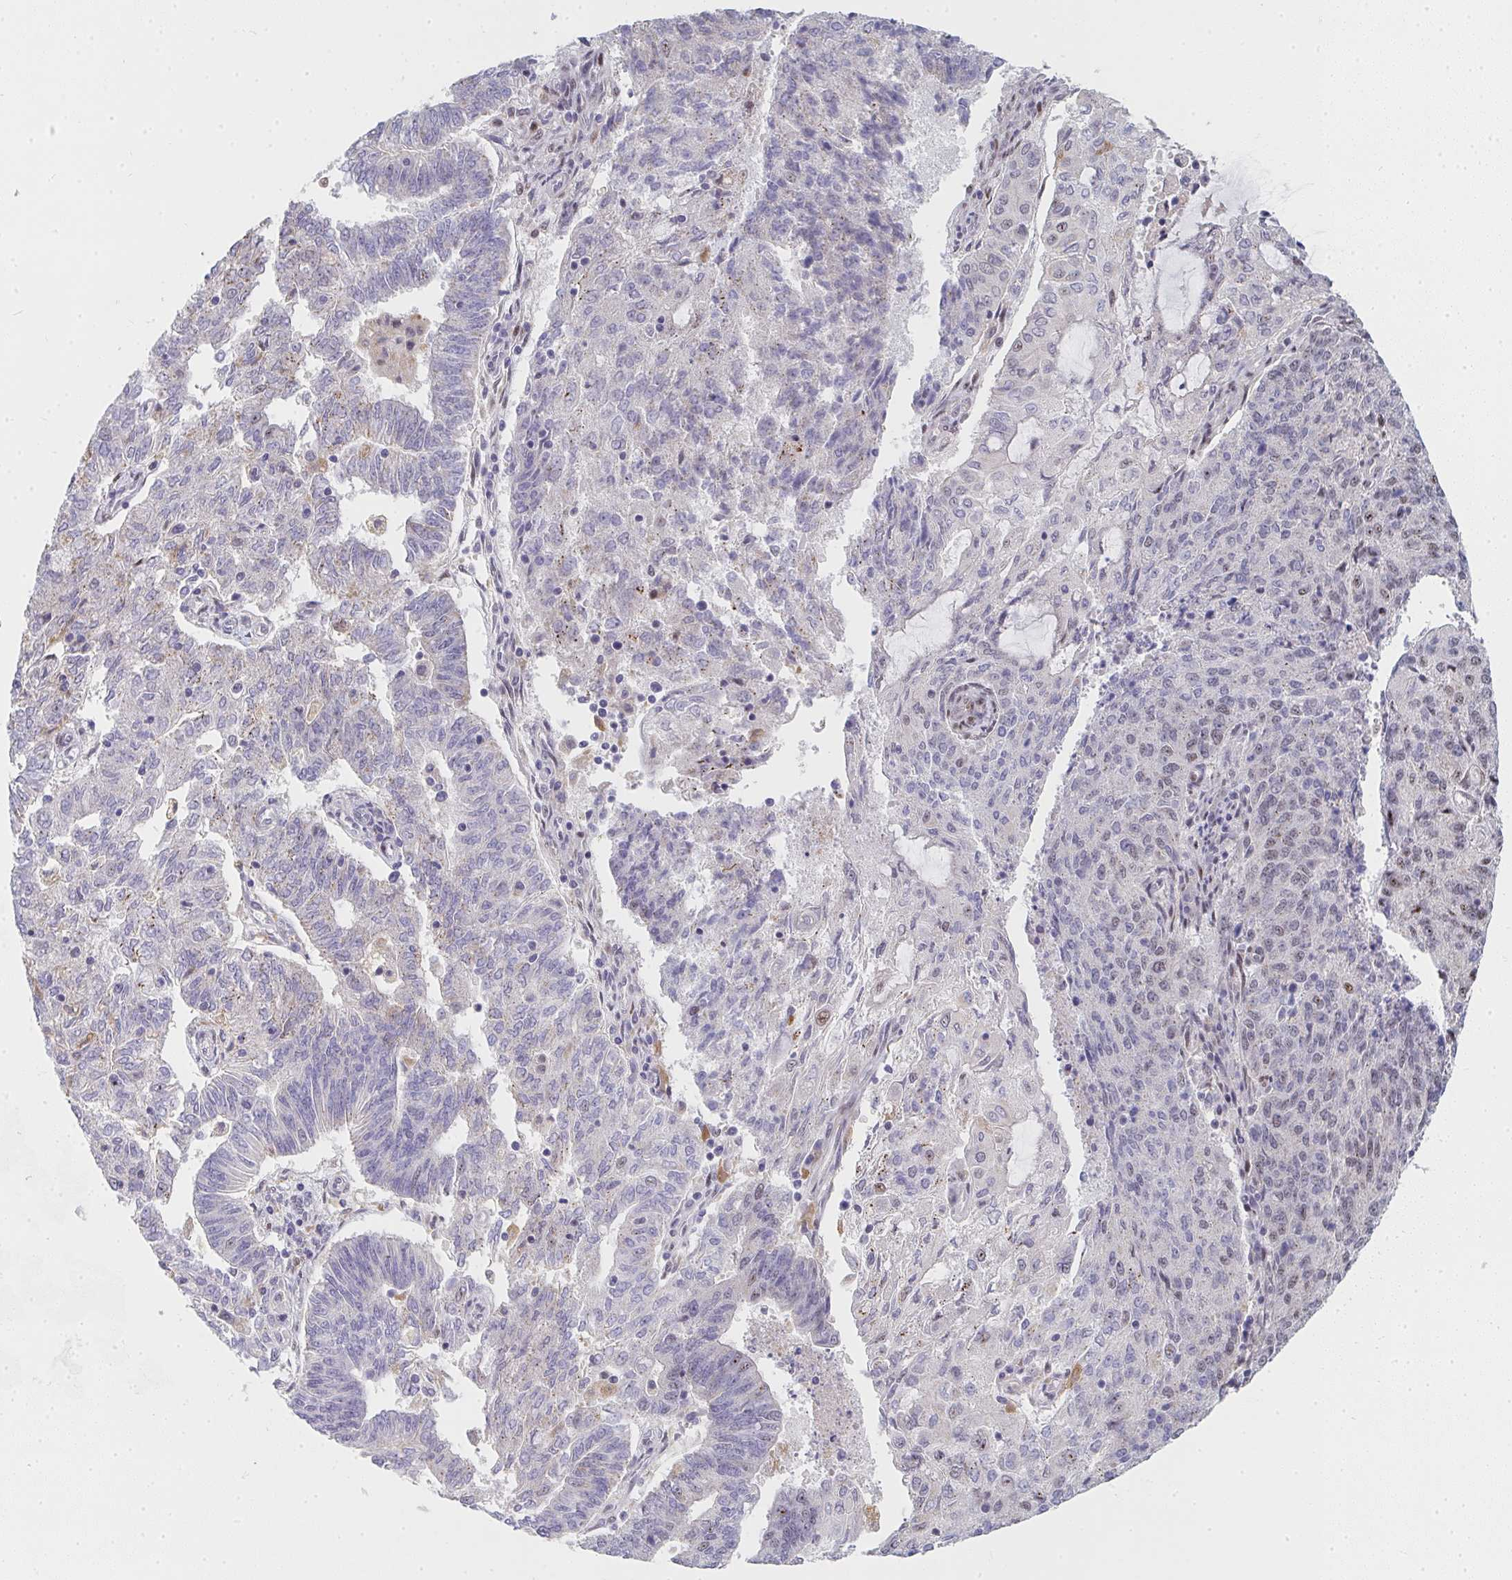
{"staining": {"intensity": "negative", "quantity": "none", "location": "none"}, "tissue": "endometrial cancer", "cell_type": "Tumor cells", "image_type": "cancer", "snomed": [{"axis": "morphology", "description": "Adenocarcinoma, NOS"}, {"axis": "topography", "description": "Endometrium"}], "caption": "The immunohistochemistry (IHC) histopathology image has no significant staining in tumor cells of endometrial adenocarcinoma tissue.", "gene": "ZIC3", "patient": {"sex": "female", "age": 82}}